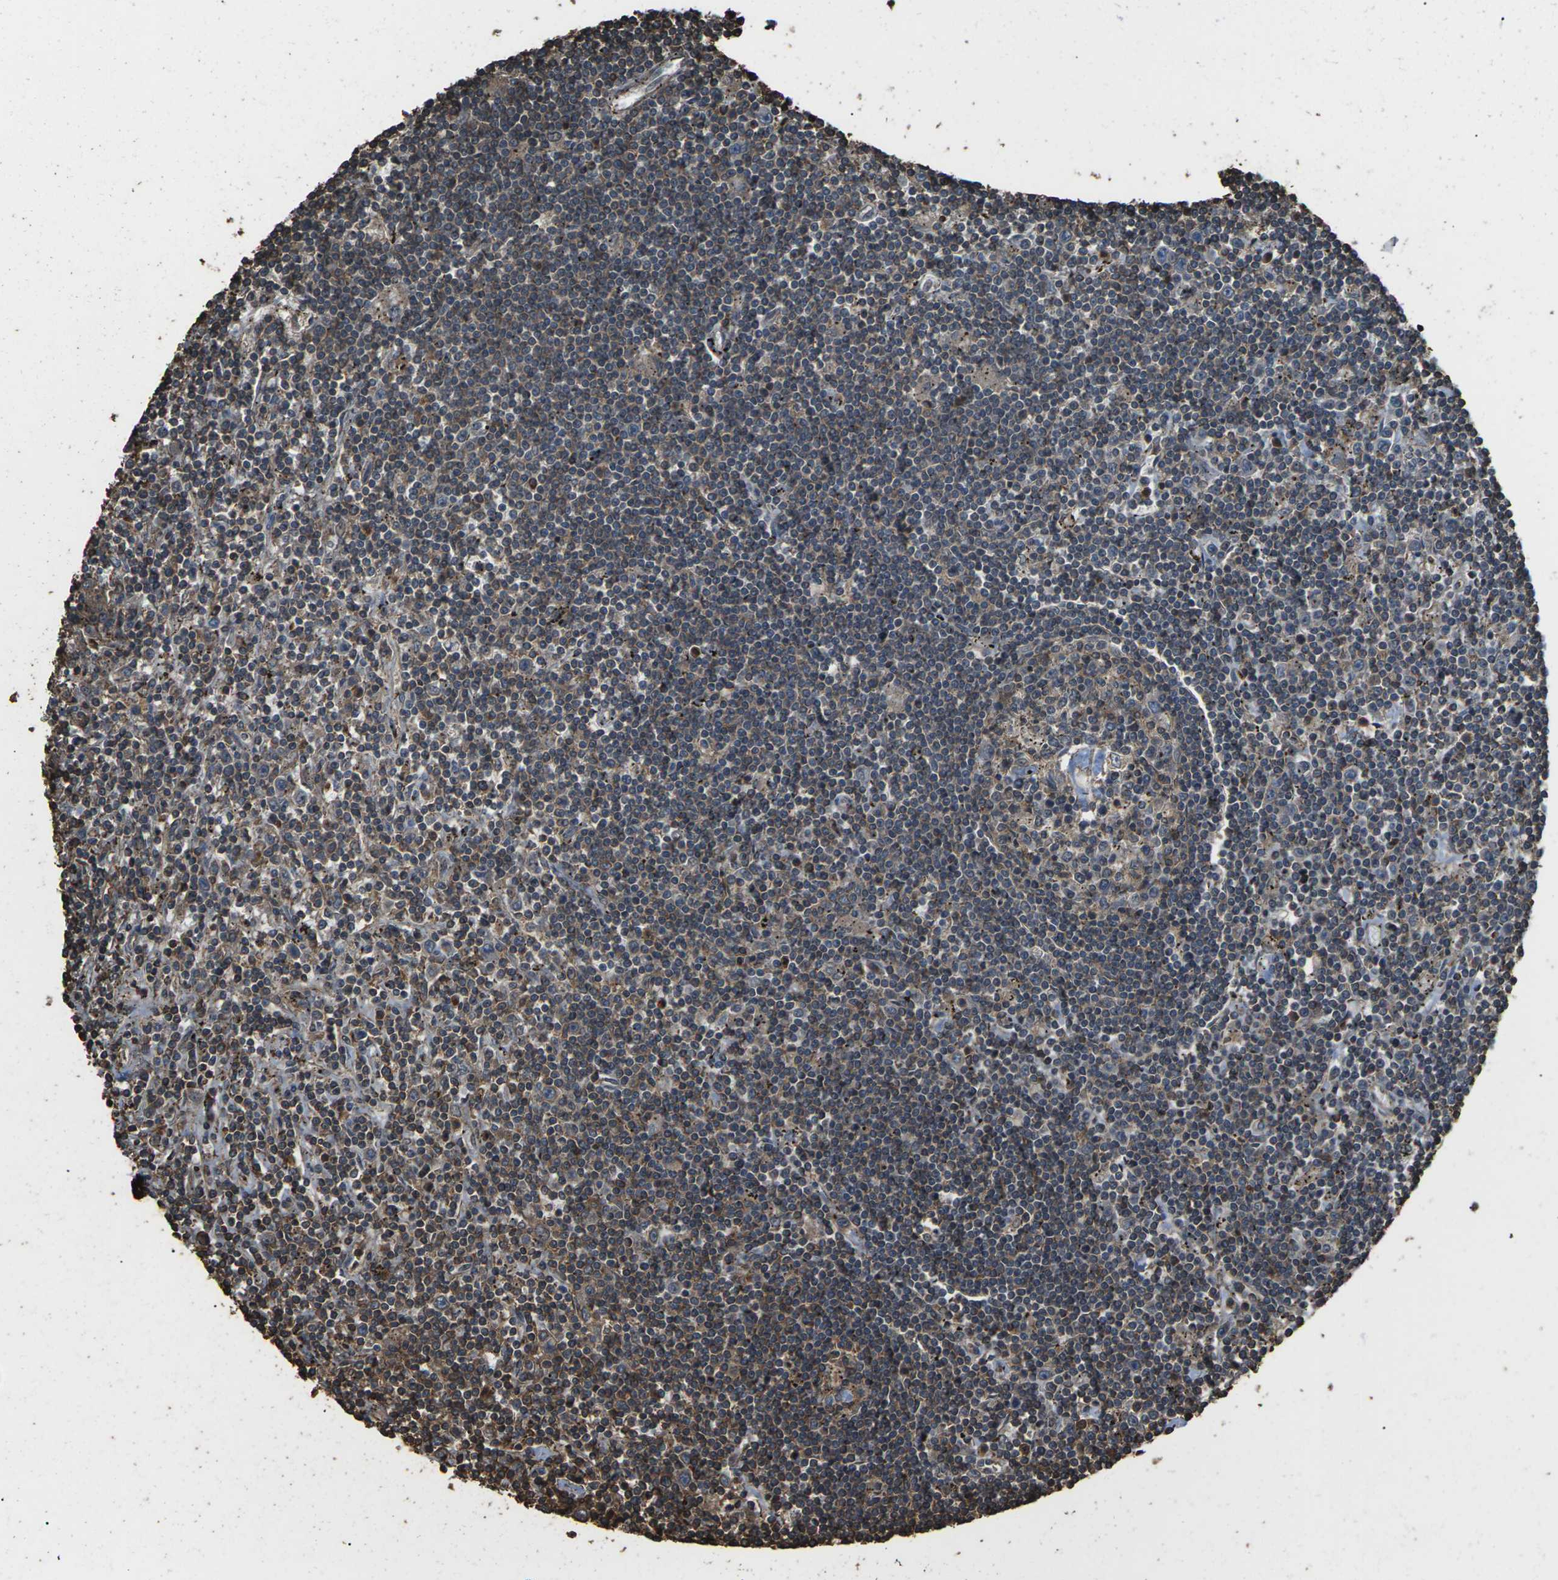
{"staining": {"intensity": "moderate", "quantity": "25%-75%", "location": "cytoplasmic/membranous"}, "tissue": "lymphoma", "cell_type": "Tumor cells", "image_type": "cancer", "snomed": [{"axis": "morphology", "description": "Malignant lymphoma, non-Hodgkin's type, Low grade"}, {"axis": "topography", "description": "Spleen"}], "caption": "The image exhibits staining of low-grade malignant lymphoma, non-Hodgkin's type, revealing moderate cytoplasmic/membranous protein staining (brown color) within tumor cells.", "gene": "DHPS", "patient": {"sex": "male", "age": 76}}